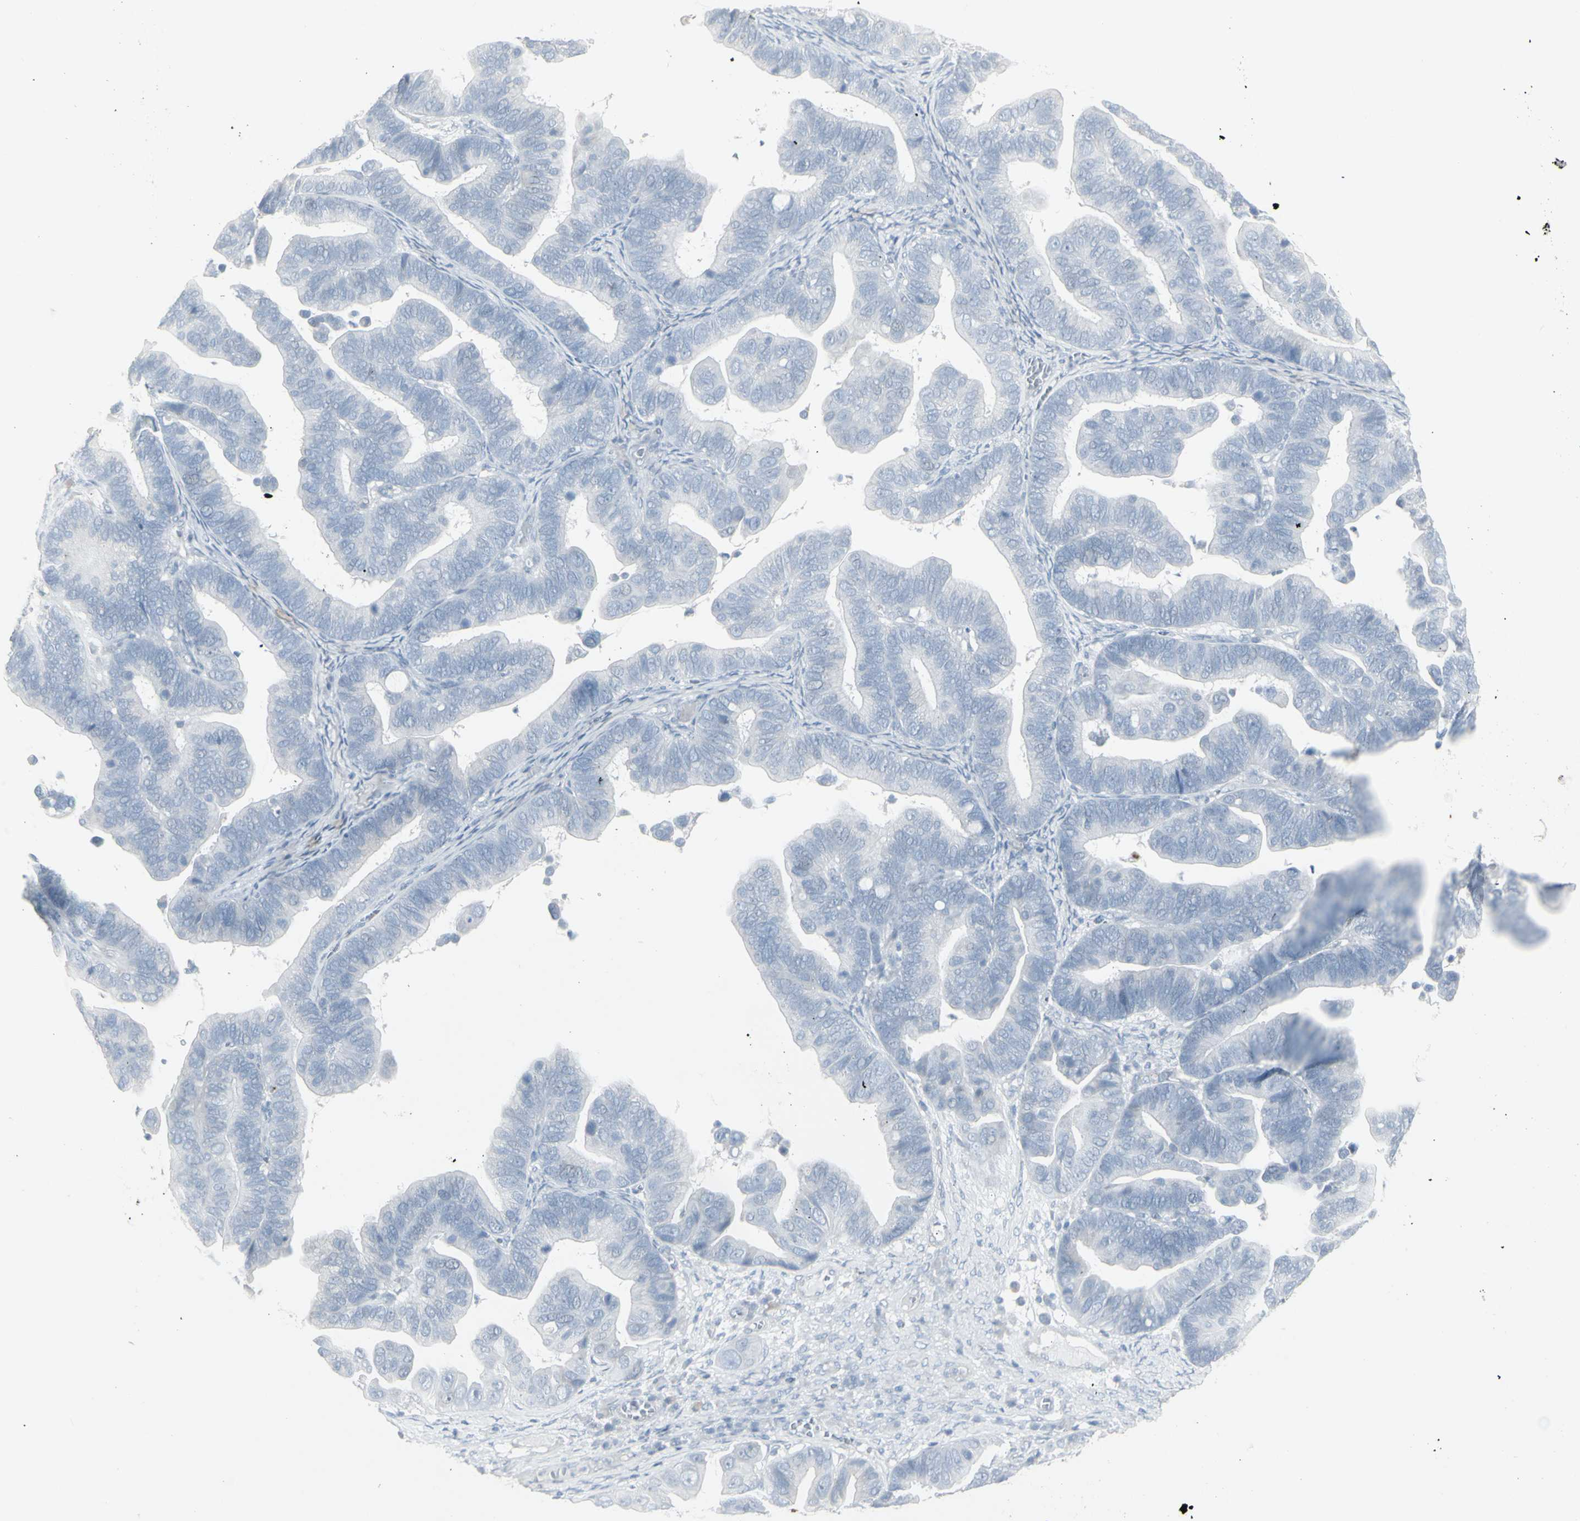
{"staining": {"intensity": "negative", "quantity": "none", "location": "none"}, "tissue": "ovarian cancer", "cell_type": "Tumor cells", "image_type": "cancer", "snomed": [{"axis": "morphology", "description": "Cystadenocarcinoma, serous, NOS"}, {"axis": "topography", "description": "Ovary"}], "caption": "This is an IHC image of human serous cystadenocarcinoma (ovarian). There is no staining in tumor cells.", "gene": "YBX2", "patient": {"sex": "female", "age": 56}}